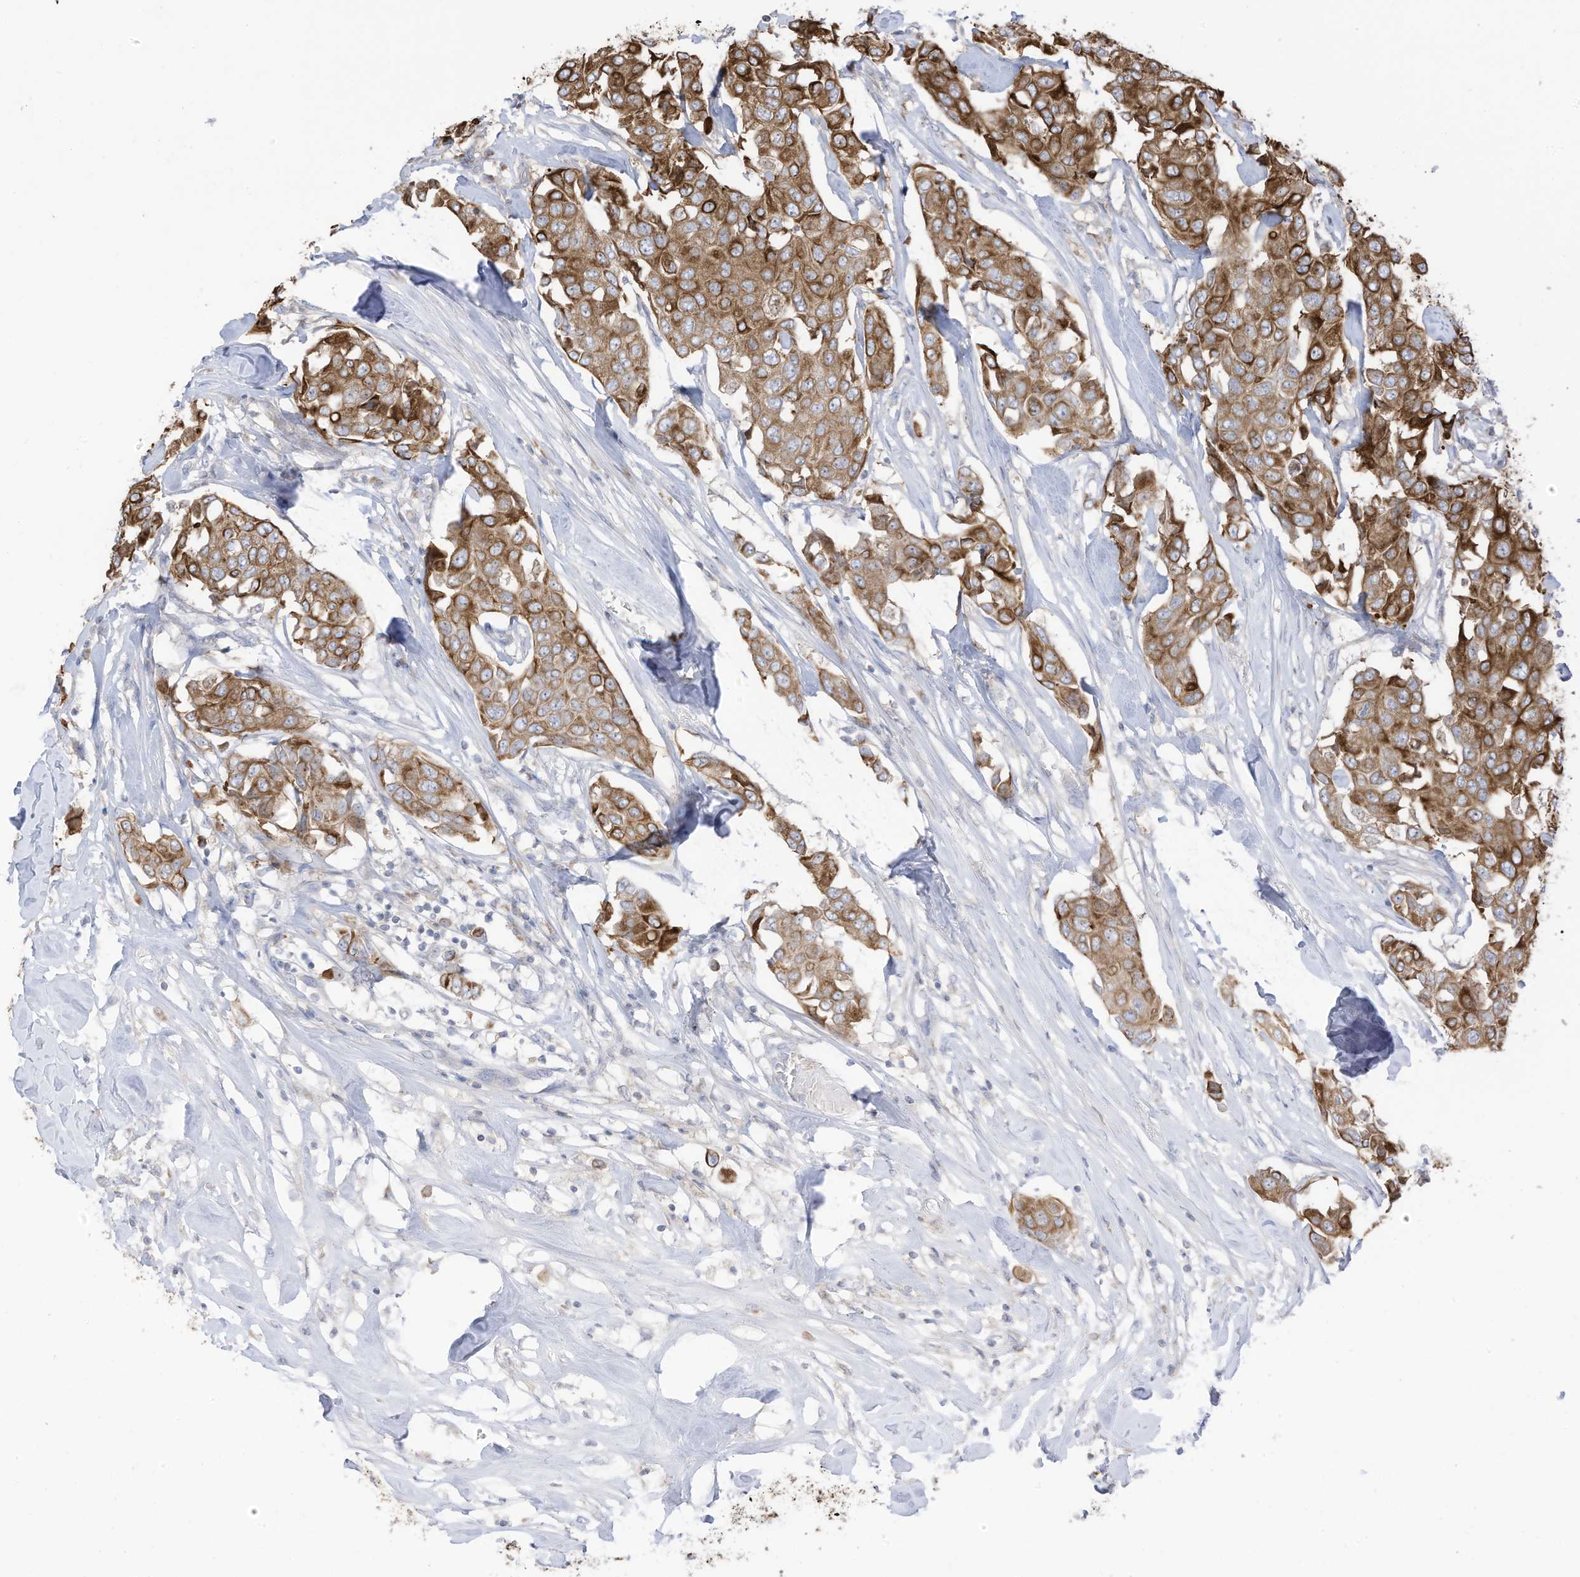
{"staining": {"intensity": "strong", "quantity": ">75%", "location": "cytoplasmic/membranous"}, "tissue": "breast cancer", "cell_type": "Tumor cells", "image_type": "cancer", "snomed": [{"axis": "morphology", "description": "Duct carcinoma"}, {"axis": "topography", "description": "Breast"}], "caption": "Human breast cancer (intraductal carcinoma) stained with a protein marker displays strong staining in tumor cells.", "gene": "CGAS", "patient": {"sex": "female", "age": 80}}